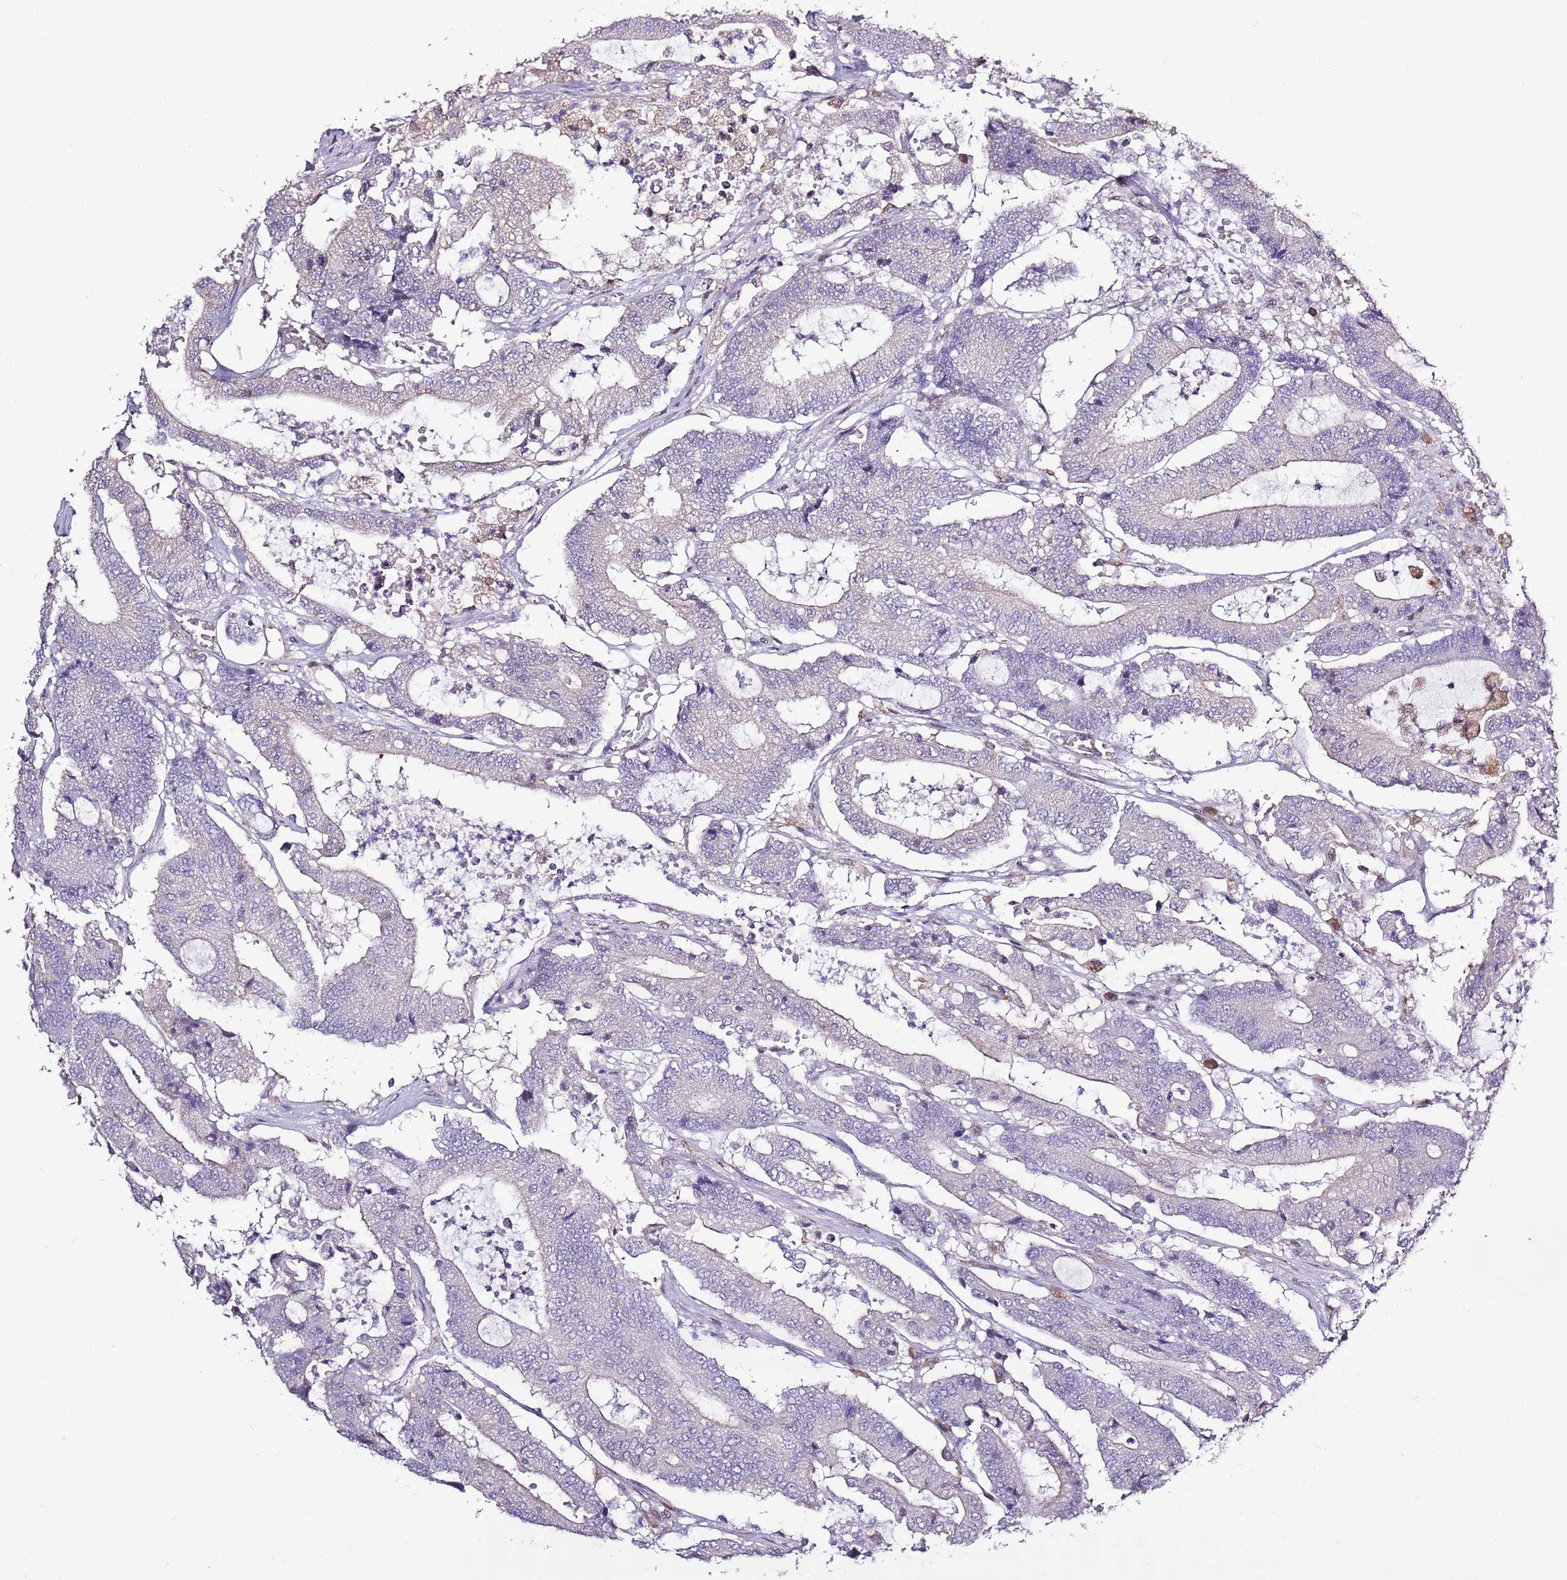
{"staining": {"intensity": "negative", "quantity": "none", "location": "none"}, "tissue": "colorectal cancer", "cell_type": "Tumor cells", "image_type": "cancer", "snomed": [{"axis": "morphology", "description": "Adenocarcinoma, NOS"}, {"axis": "topography", "description": "Colon"}], "caption": "Human colorectal cancer stained for a protein using IHC demonstrates no expression in tumor cells.", "gene": "CAPN9", "patient": {"sex": "female", "age": 84}}